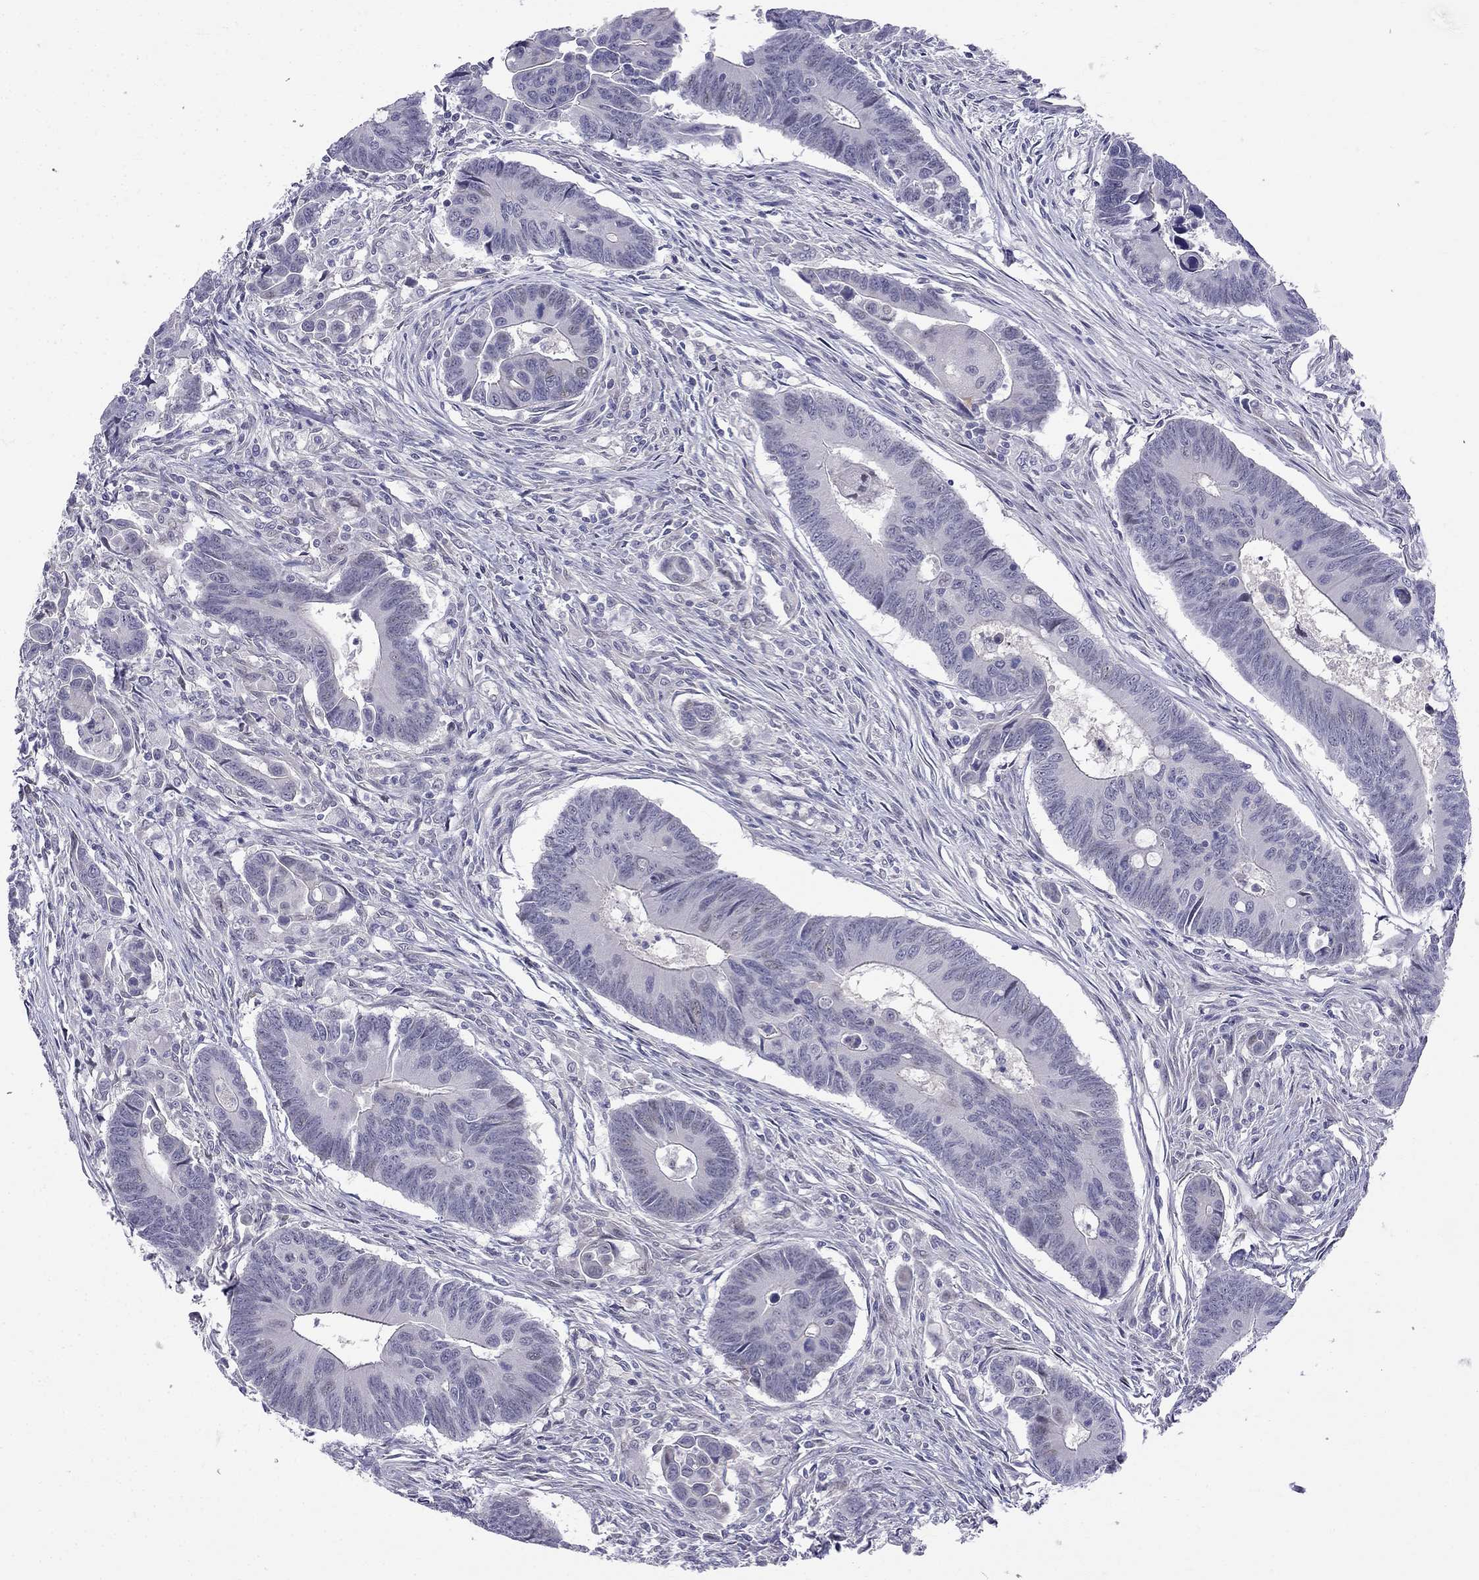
{"staining": {"intensity": "negative", "quantity": "none", "location": "none"}, "tissue": "colorectal cancer", "cell_type": "Tumor cells", "image_type": "cancer", "snomed": [{"axis": "morphology", "description": "Adenocarcinoma, NOS"}, {"axis": "topography", "description": "Rectum"}], "caption": "Immunohistochemical staining of human colorectal cancer demonstrates no significant expression in tumor cells.", "gene": "BAG5", "patient": {"sex": "male", "age": 67}}